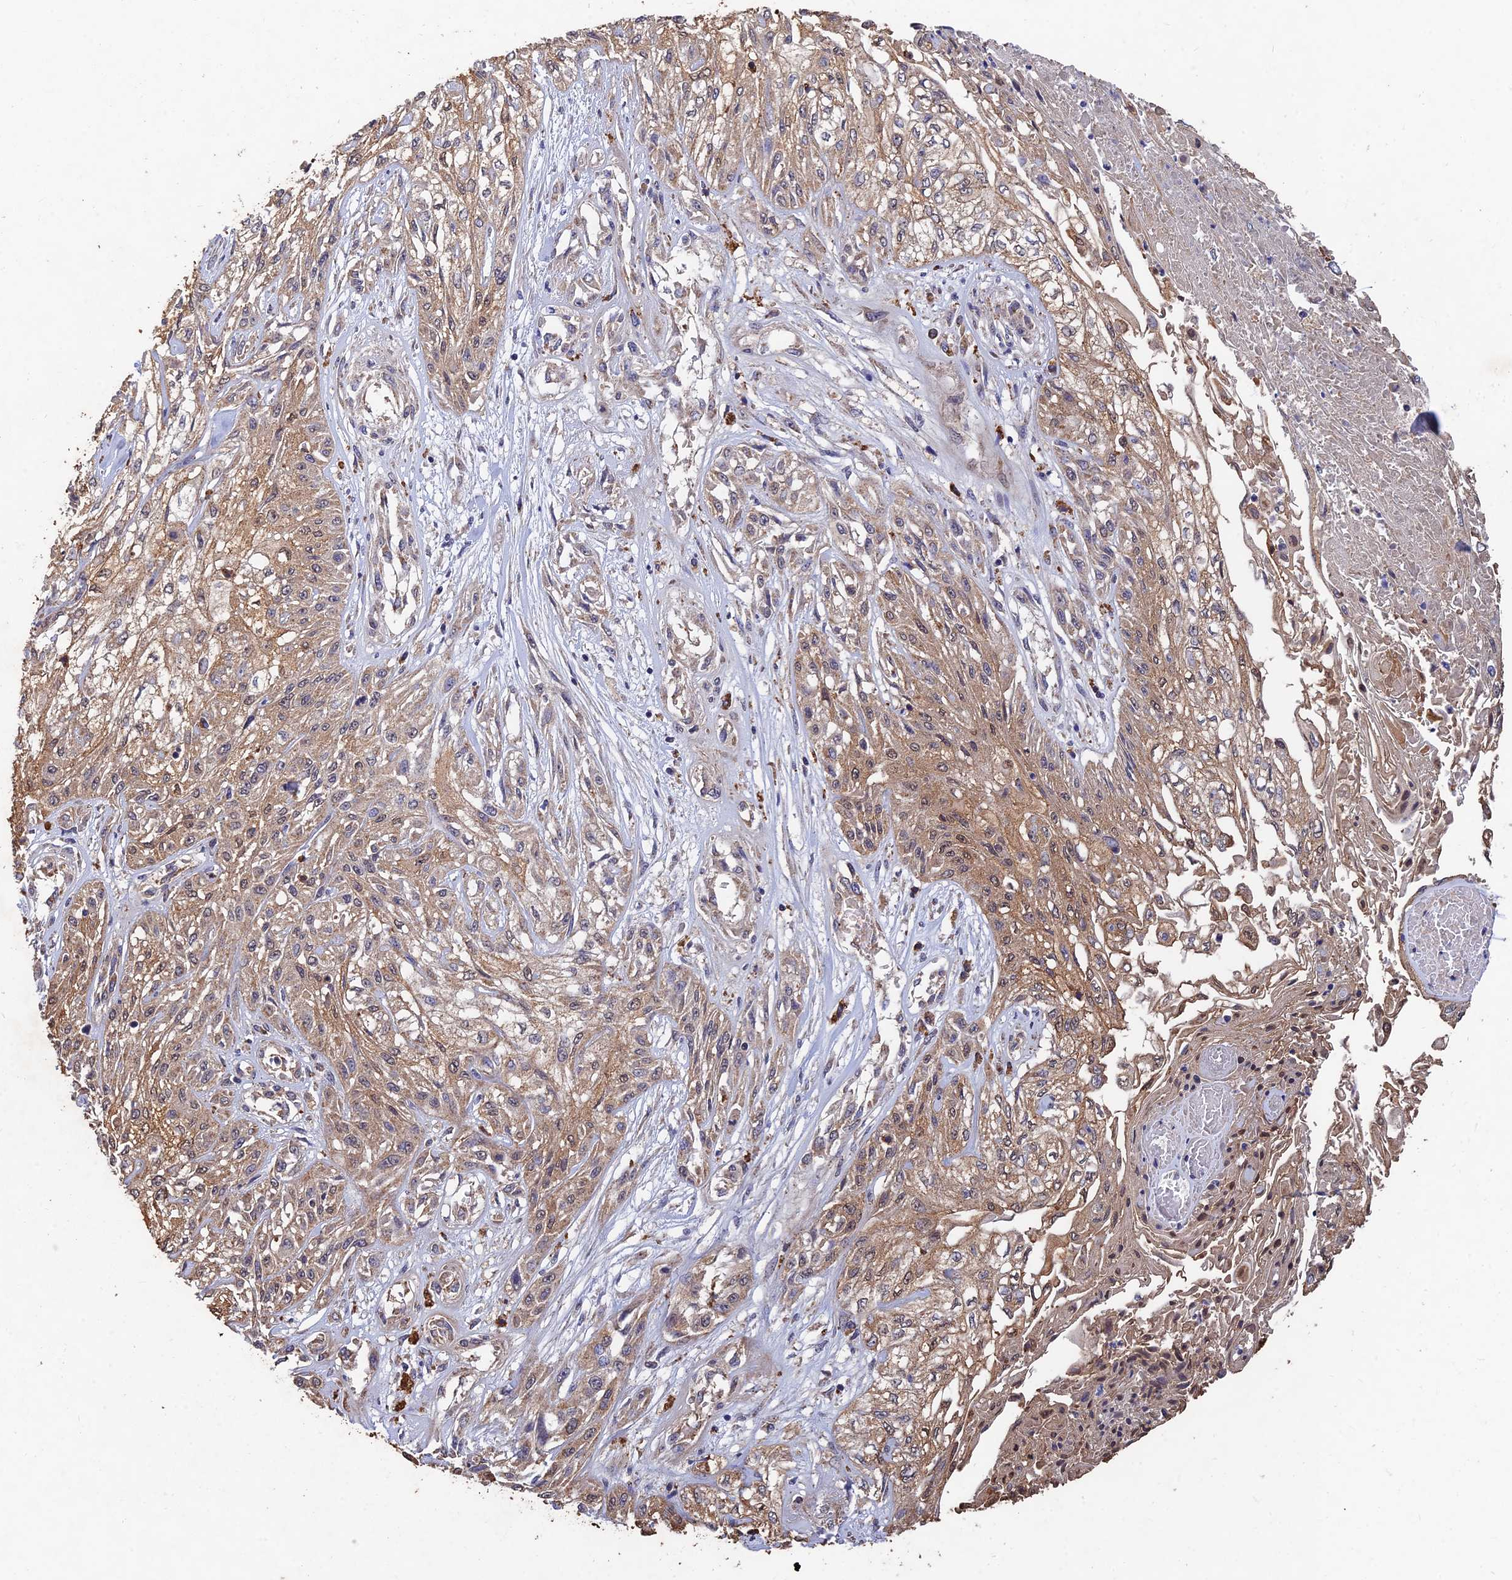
{"staining": {"intensity": "moderate", "quantity": ">75%", "location": "cytoplasmic/membranous"}, "tissue": "skin cancer", "cell_type": "Tumor cells", "image_type": "cancer", "snomed": [{"axis": "morphology", "description": "Squamous cell carcinoma, NOS"}, {"axis": "morphology", "description": "Squamous cell carcinoma, metastatic, NOS"}, {"axis": "topography", "description": "Skin"}, {"axis": "topography", "description": "Lymph node"}], "caption": "IHC staining of skin metastatic squamous cell carcinoma, which shows medium levels of moderate cytoplasmic/membranous expression in about >75% of tumor cells indicating moderate cytoplasmic/membranous protein positivity. The staining was performed using DAB (3,3'-diaminobenzidine) (brown) for protein detection and nuclei were counterstained in hematoxylin (blue).", "gene": "SLC38A11", "patient": {"sex": "male", "age": 75}}